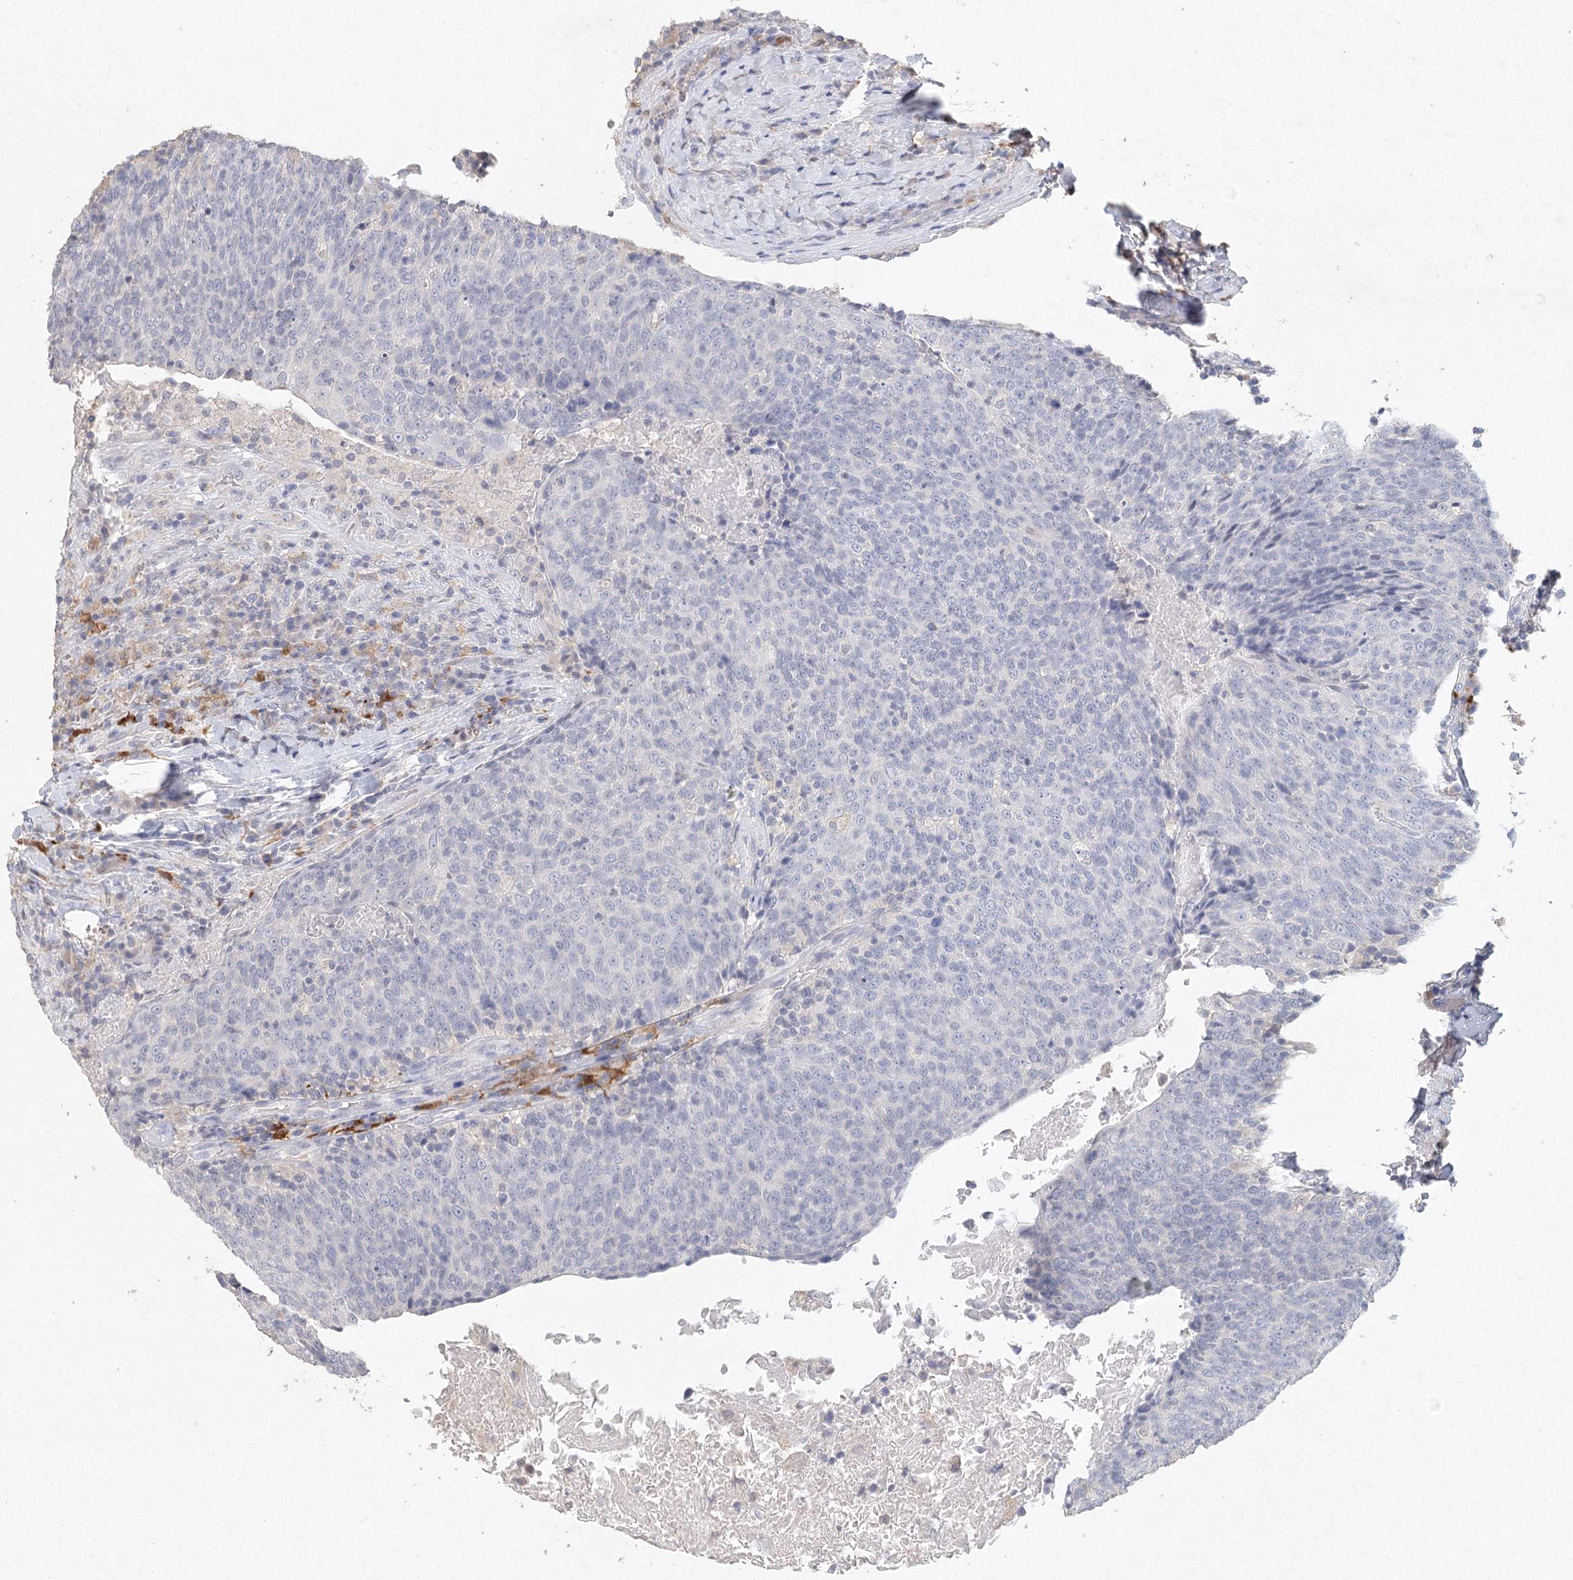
{"staining": {"intensity": "negative", "quantity": "none", "location": "none"}, "tissue": "head and neck cancer", "cell_type": "Tumor cells", "image_type": "cancer", "snomed": [{"axis": "morphology", "description": "Squamous cell carcinoma, NOS"}, {"axis": "morphology", "description": "Squamous cell carcinoma, metastatic, NOS"}, {"axis": "topography", "description": "Lymph node"}, {"axis": "topography", "description": "Head-Neck"}], "caption": "The micrograph displays no significant expression in tumor cells of head and neck cancer.", "gene": "ARSI", "patient": {"sex": "male", "age": 62}}